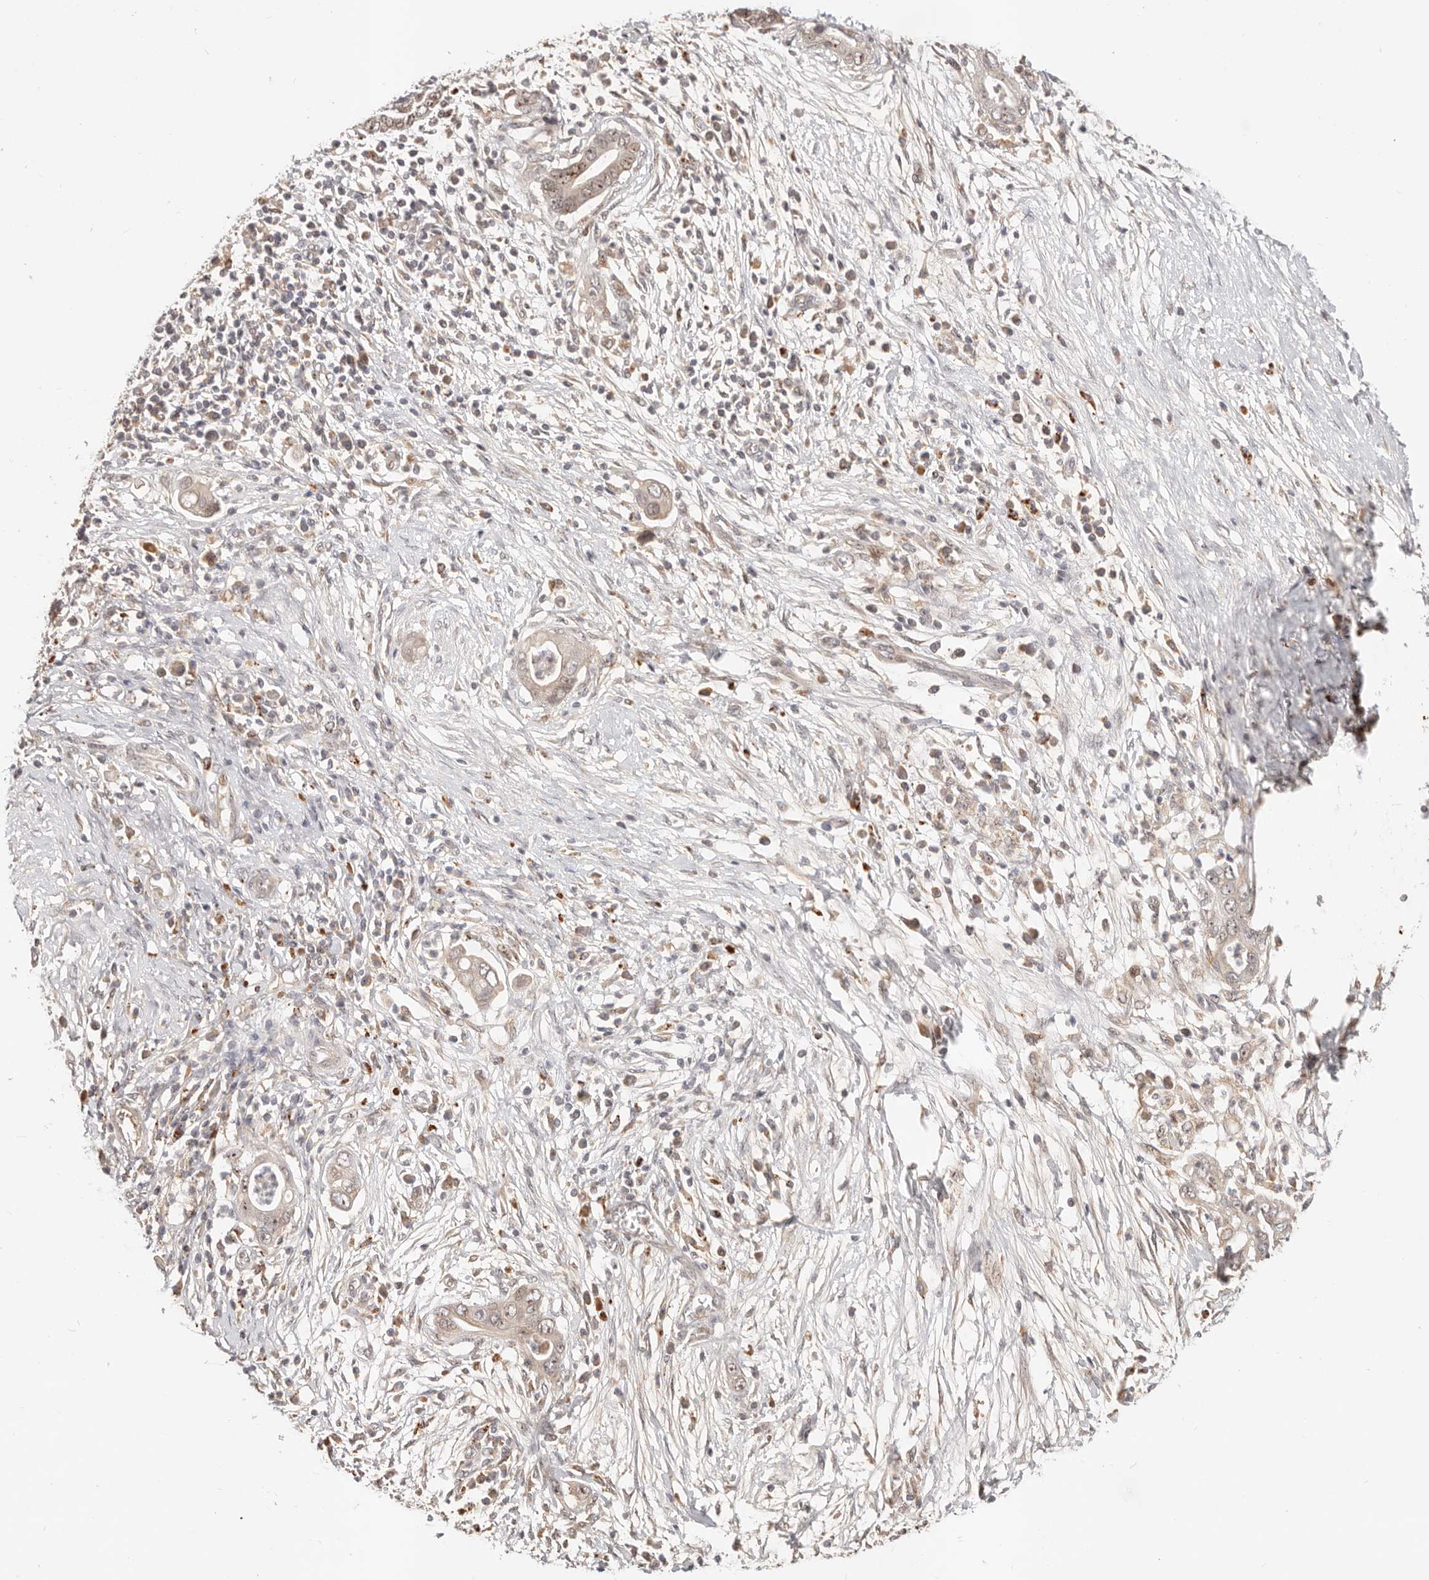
{"staining": {"intensity": "weak", "quantity": ">75%", "location": "cytoplasmic/membranous,nuclear"}, "tissue": "pancreatic cancer", "cell_type": "Tumor cells", "image_type": "cancer", "snomed": [{"axis": "morphology", "description": "Adenocarcinoma, NOS"}, {"axis": "topography", "description": "Pancreas"}], "caption": "Protein expression analysis of adenocarcinoma (pancreatic) shows weak cytoplasmic/membranous and nuclear positivity in about >75% of tumor cells. (DAB (3,3'-diaminobenzidine) IHC, brown staining for protein, blue staining for nuclei).", "gene": "ZRANB1", "patient": {"sex": "male", "age": 75}}